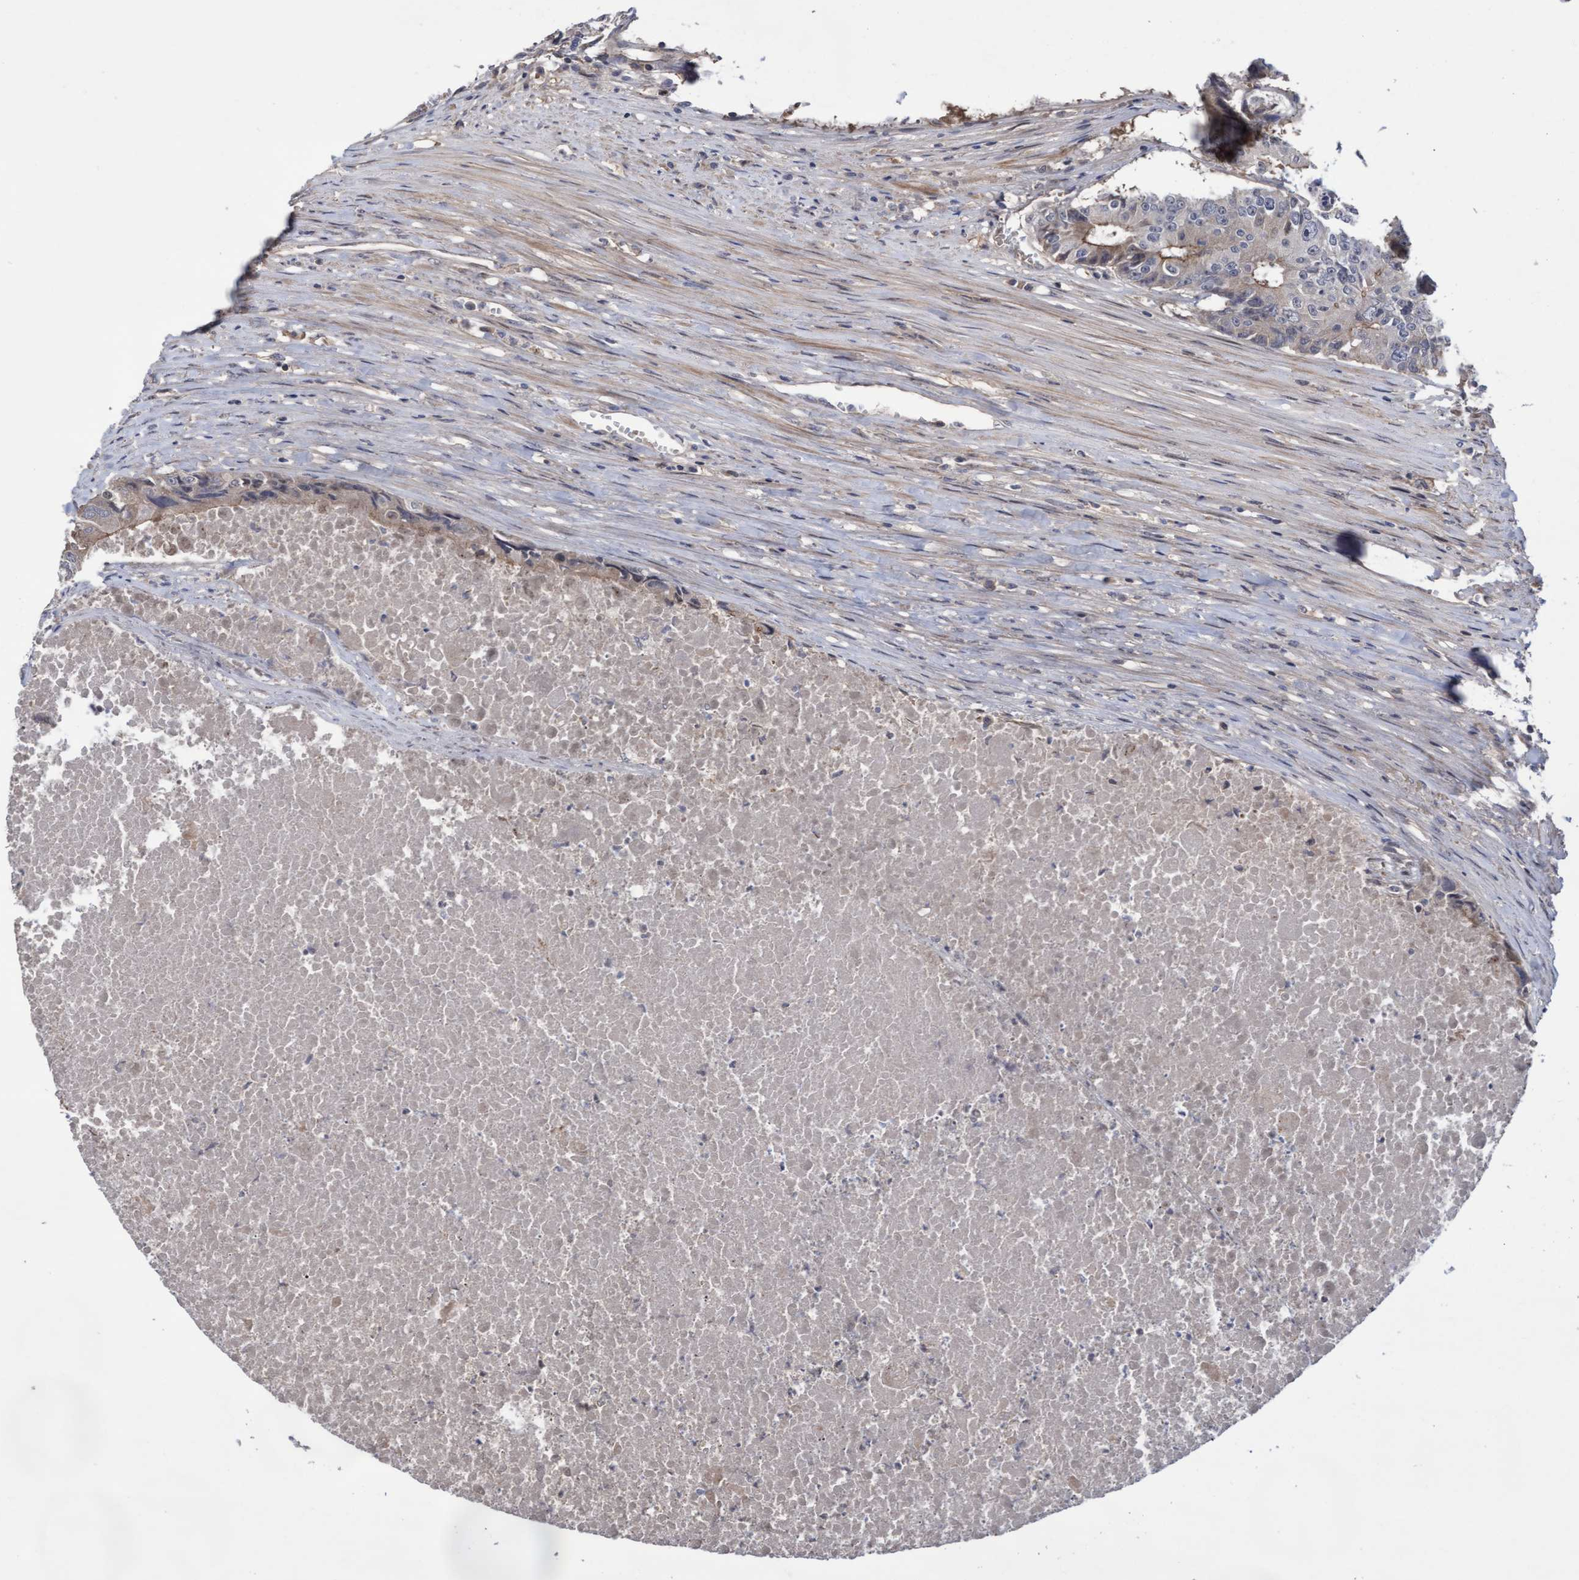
{"staining": {"intensity": "weak", "quantity": "<25%", "location": "cytoplasmic/membranous"}, "tissue": "colorectal cancer", "cell_type": "Tumor cells", "image_type": "cancer", "snomed": [{"axis": "morphology", "description": "Adenocarcinoma, NOS"}, {"axis": "topography", "description": "Colon"}], "caption": "Immunohistochemical staining of colorectal cancer exhibits no significant expression in tumor cells.", "gene": "COBL", "patient": {"sex": "male", "age": 87}}